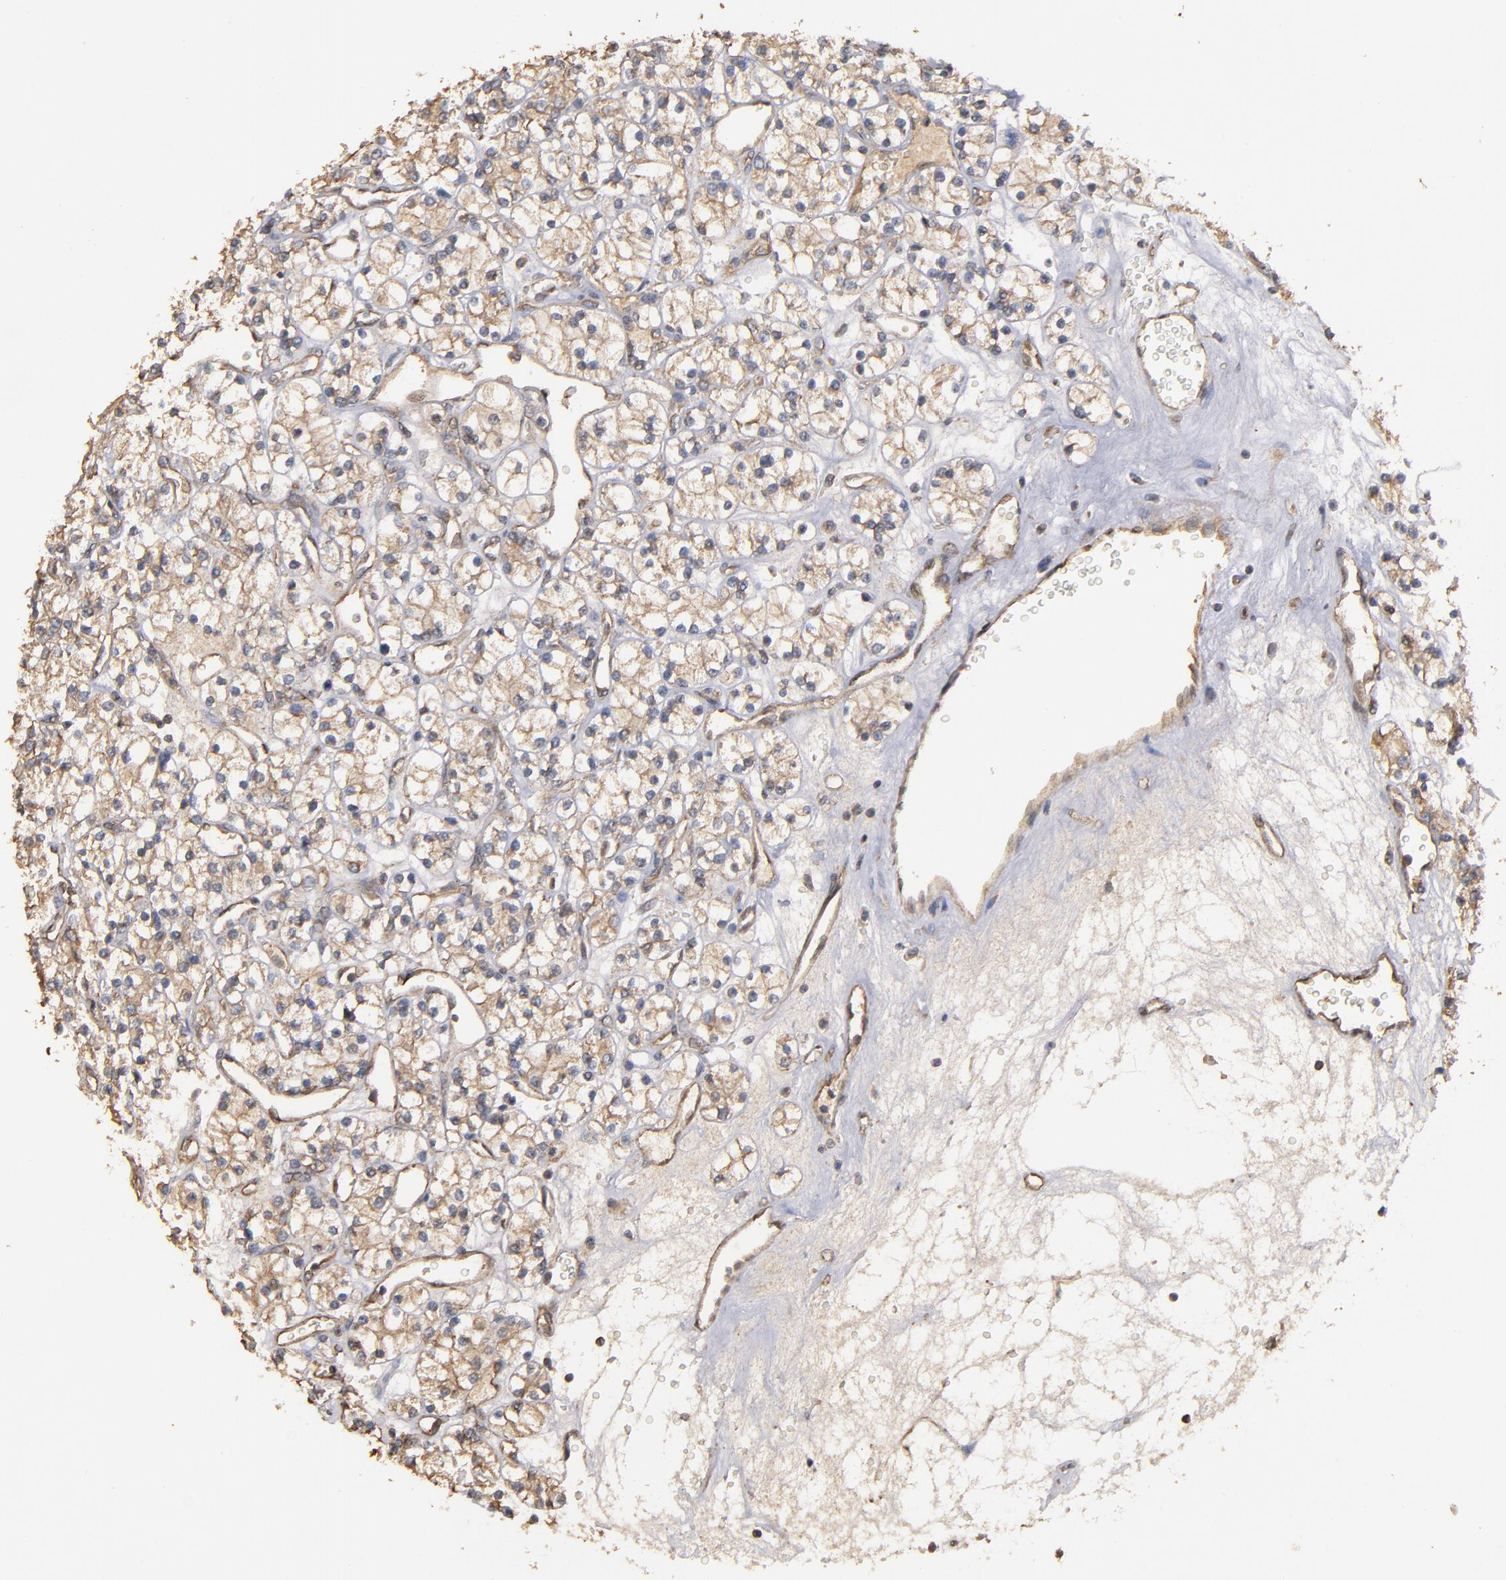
{"staining": {"intensity": "weak", "quantity": ">75%", "location": "cytoplasmic/membranous"}, "tissue": "renal cancer", "cell_type": "Tumor cells", "image_type": "cancer", "snomed": [{"axis": "morphology", "description": "Adenocarcinoma, NOS"}, {"axis": "topography", "description": "Kidney"}], "caption": "Immunohistochemistry staining of renal cancer, which demonstrates low levels of weak cytoplasmic/membranous expression in approximately >75% of tumor cells indicating weak cytoplasmic/membranous protein staining. The staining was performed using DAB (3,3'-diaminobenzidine) (brown) for protein detection and nuclei were counterstained in hematoxylin (blue).", "gene": "DMD", "patient": {"sex": "female", "age": 62}}